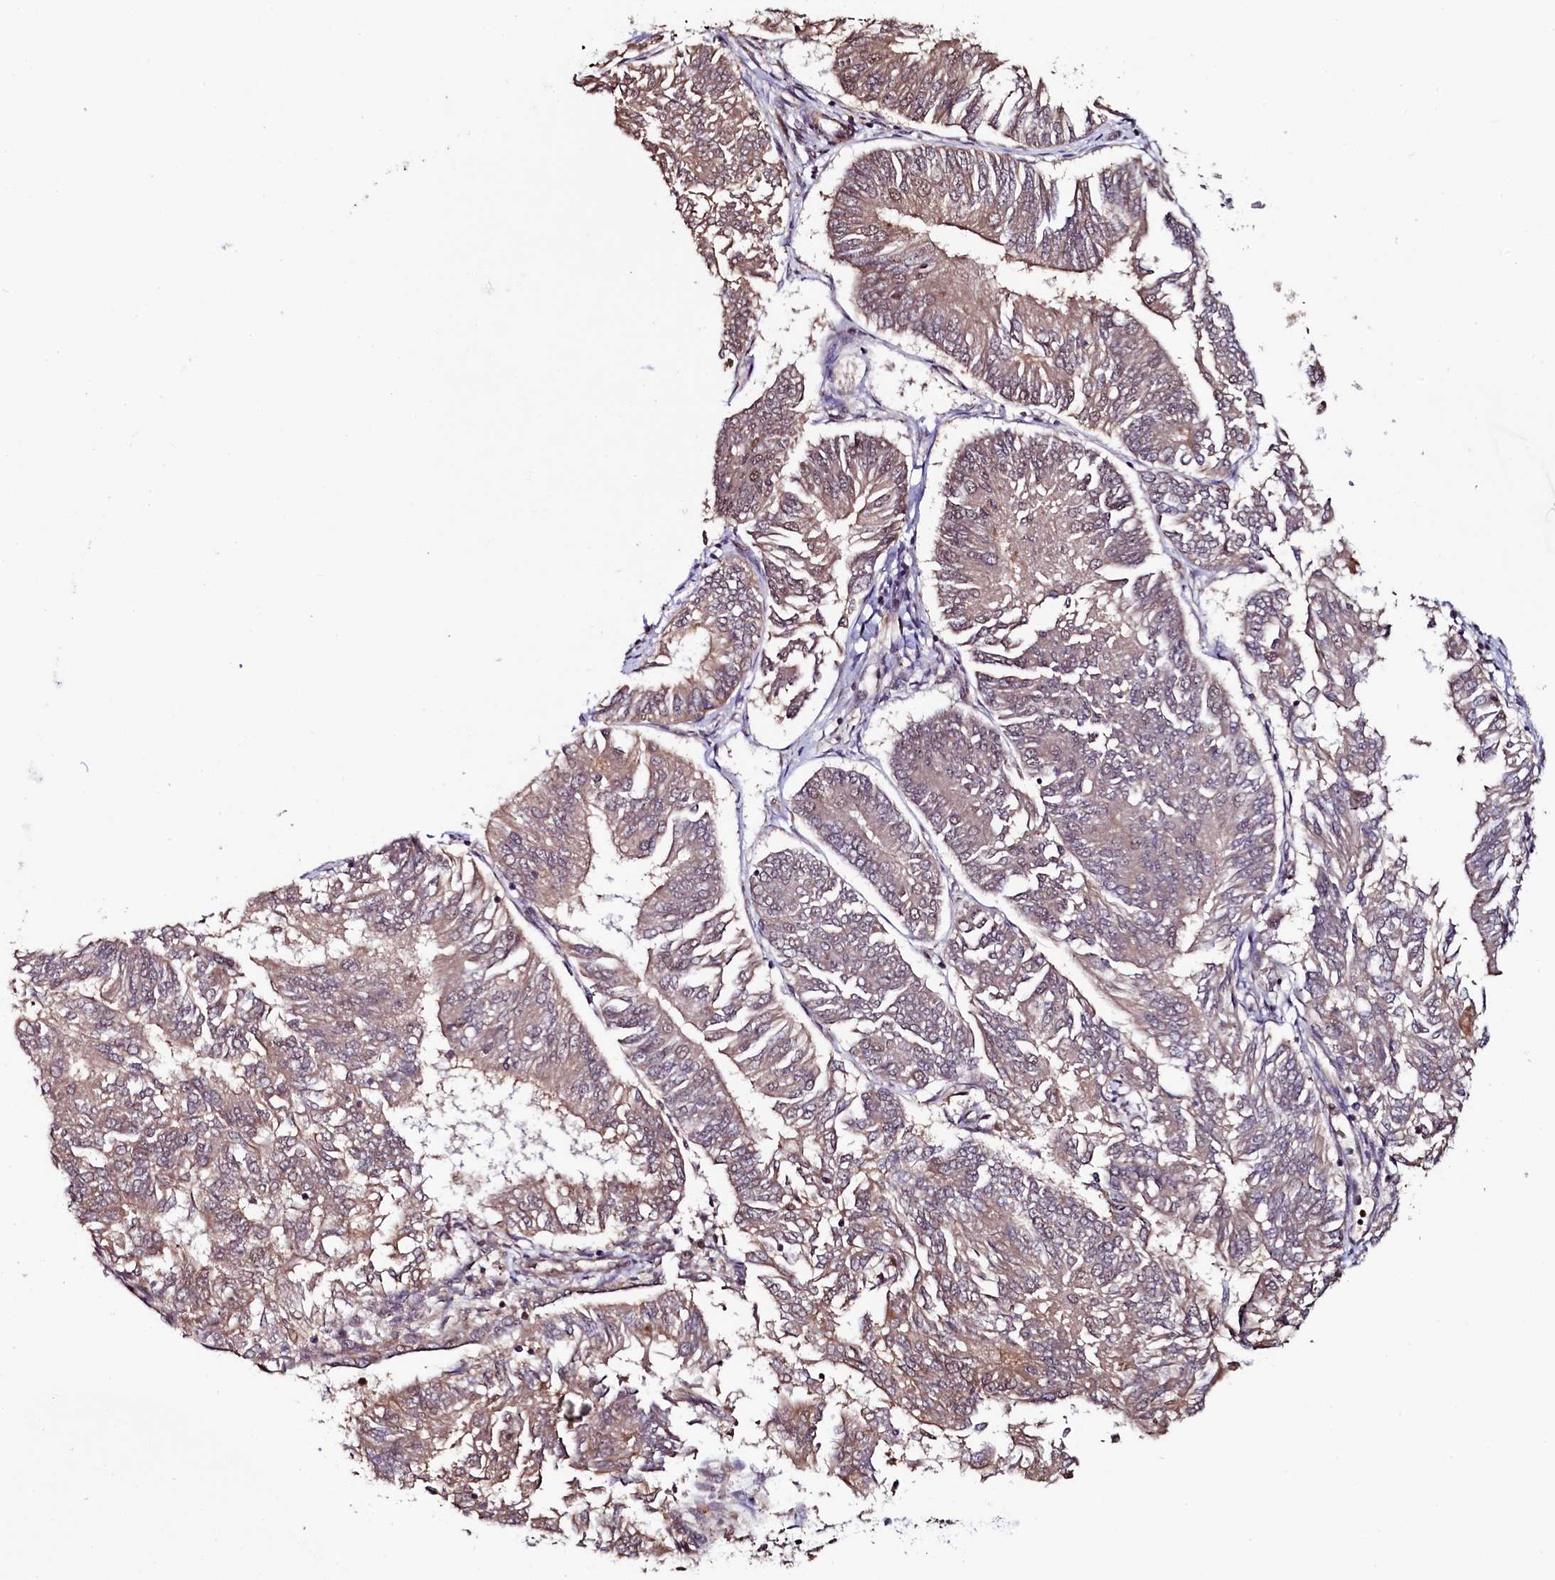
{"staining": {"intensity": "weak", "quantity": "<25%", "location": "cytoplasmic/membranous,nuclear"}, "tissue": "endometrial cancer", "cell_type": "Tumor cells", "image_type": "cancer", "snomed": [{"axis": "morphology", "description": "Adenocarcinoma, NOS"}, {"axis": "topography", "description": "Endometrium"}], "caption": "IHC micrograph of neoplastic tissue: endometrial cancer (adenocarcinoma) stained with DAB (3,3'-diaminobenzidine) exhibits no significant protein positivity in tumor cells.", "gene": "LEO1", "patient": {"sex": "female", "age": 58}}